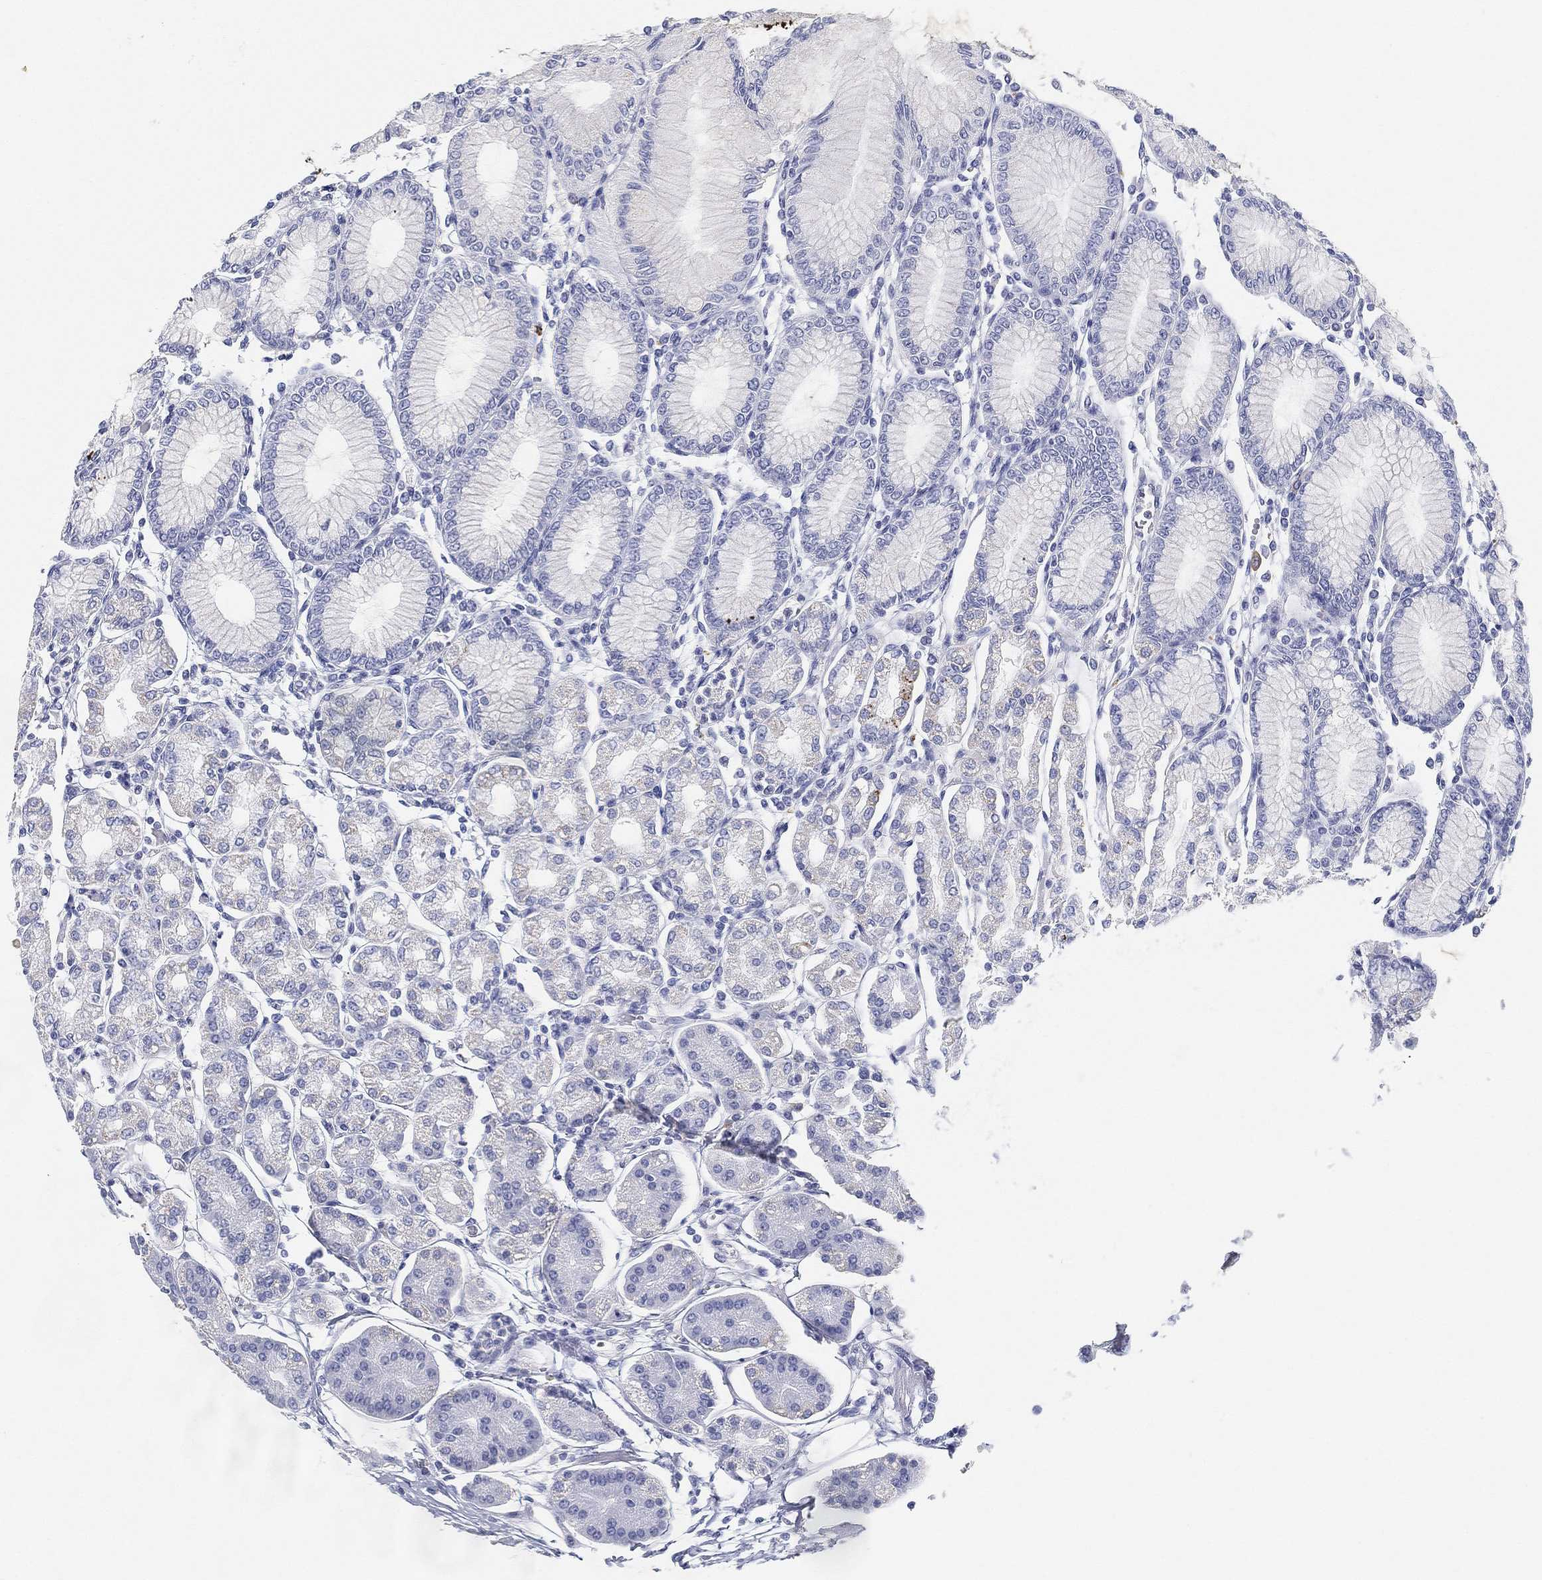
{"staining": {"intensity": "negative", "quantity": "none", "location": "none"}, "tissue": "stomach", "cell_type": "Glandular cells", "image_type": "normal", "snomed": [{"axis": "morphology", "description": "Normal tissue, NOS"}, {"axis": "topography", "description": "Skeletal muscle"}, {"axis": "topography", "description": "Stomach"}], "caption": "IHC histopathology image of benign stomach stained for a protein (brown), which demonstrates no positivity in glandular cells.", "gene": "GPR61", "patient": {"sex": "female", "age": 57}}